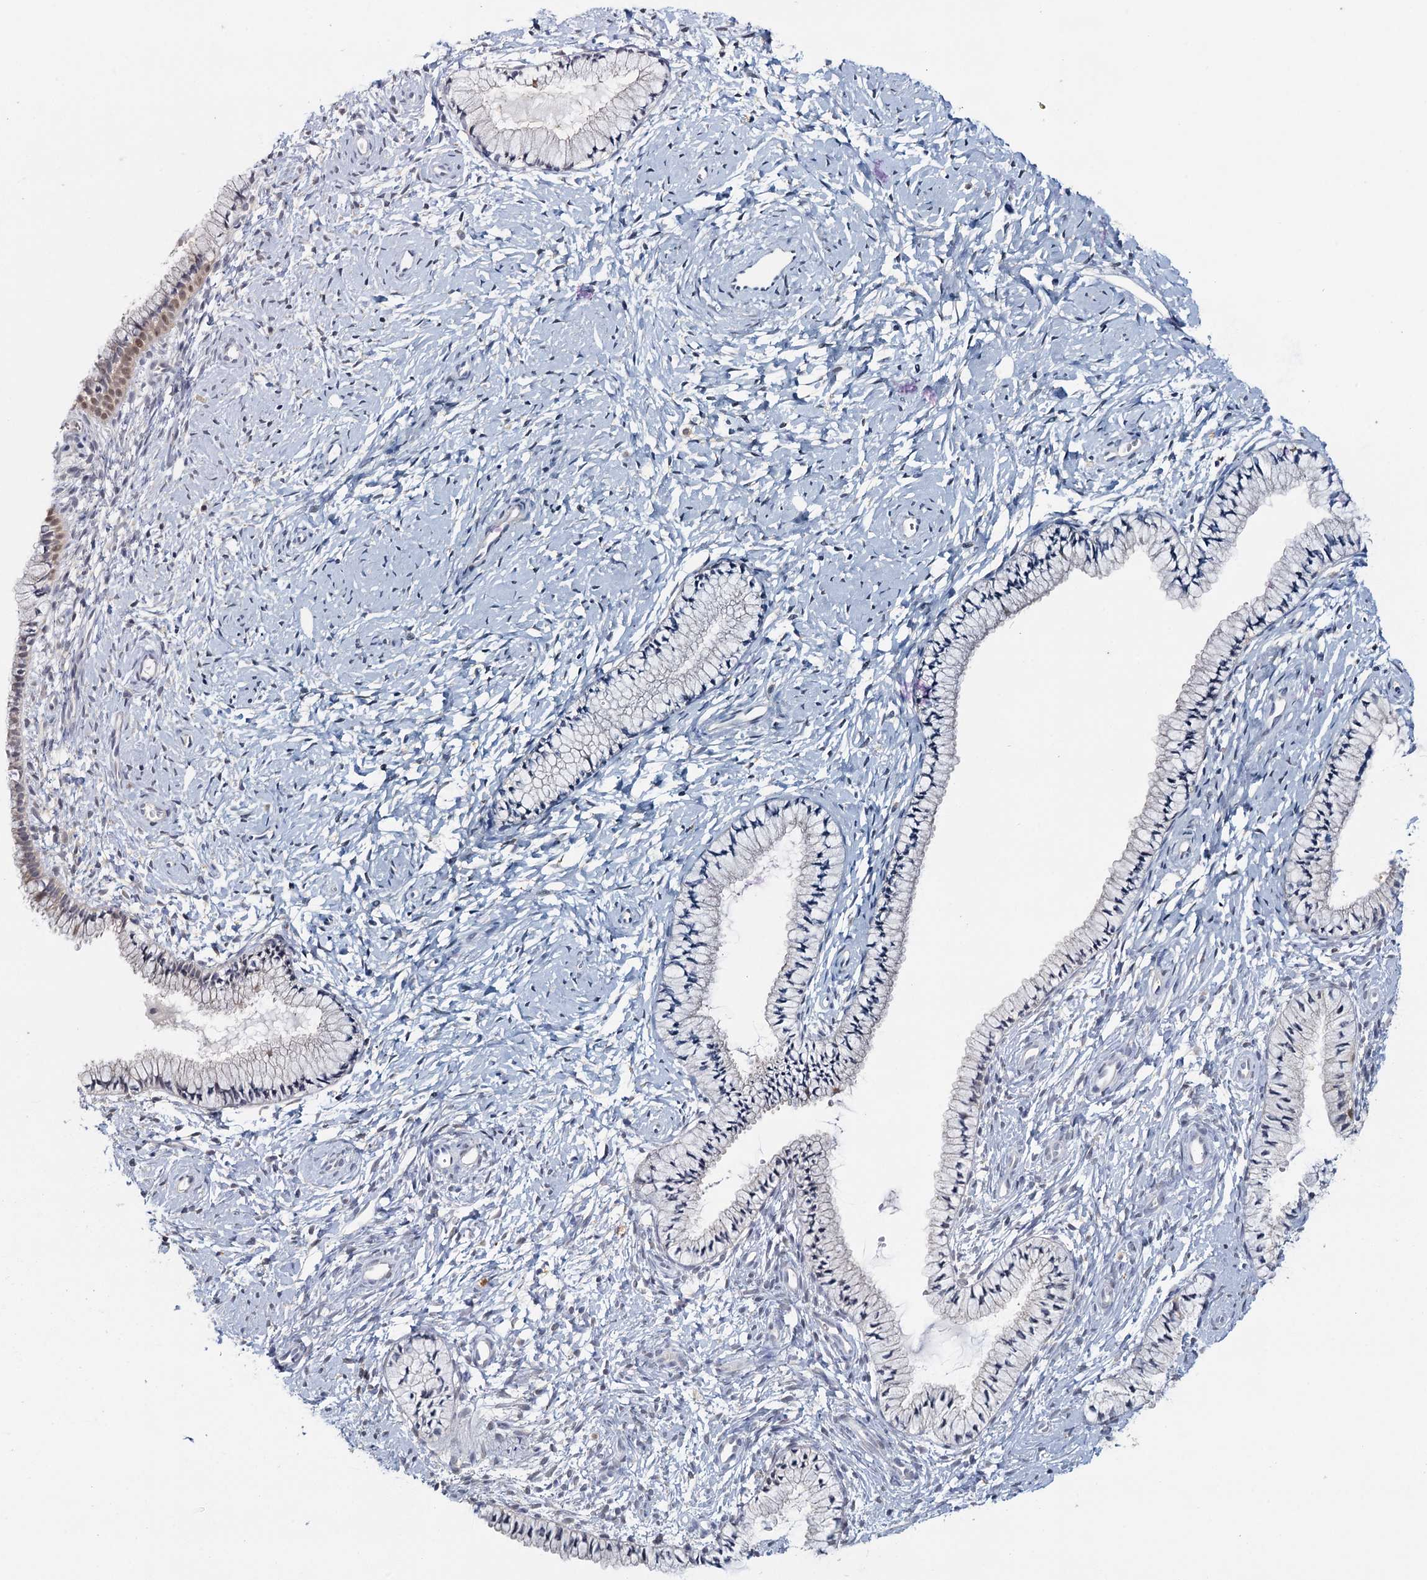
{"staining": {"intensity": "negative", "quantity": "none", "location": "none"}, "tissue": "cervix", "cell_type": "Glandular cells", "image_type": "normal", "snomed": [{"axis": "morphology", "description": "Normal tissue, NOS"}, {"axis": "topography", "description": "Cervix"}], "caption": "Immunohistochemistry of normal cervix reveals no staining in glandular cells.", "gene": "MYO7B", "patient": {"sex": "female", "age": 33}}